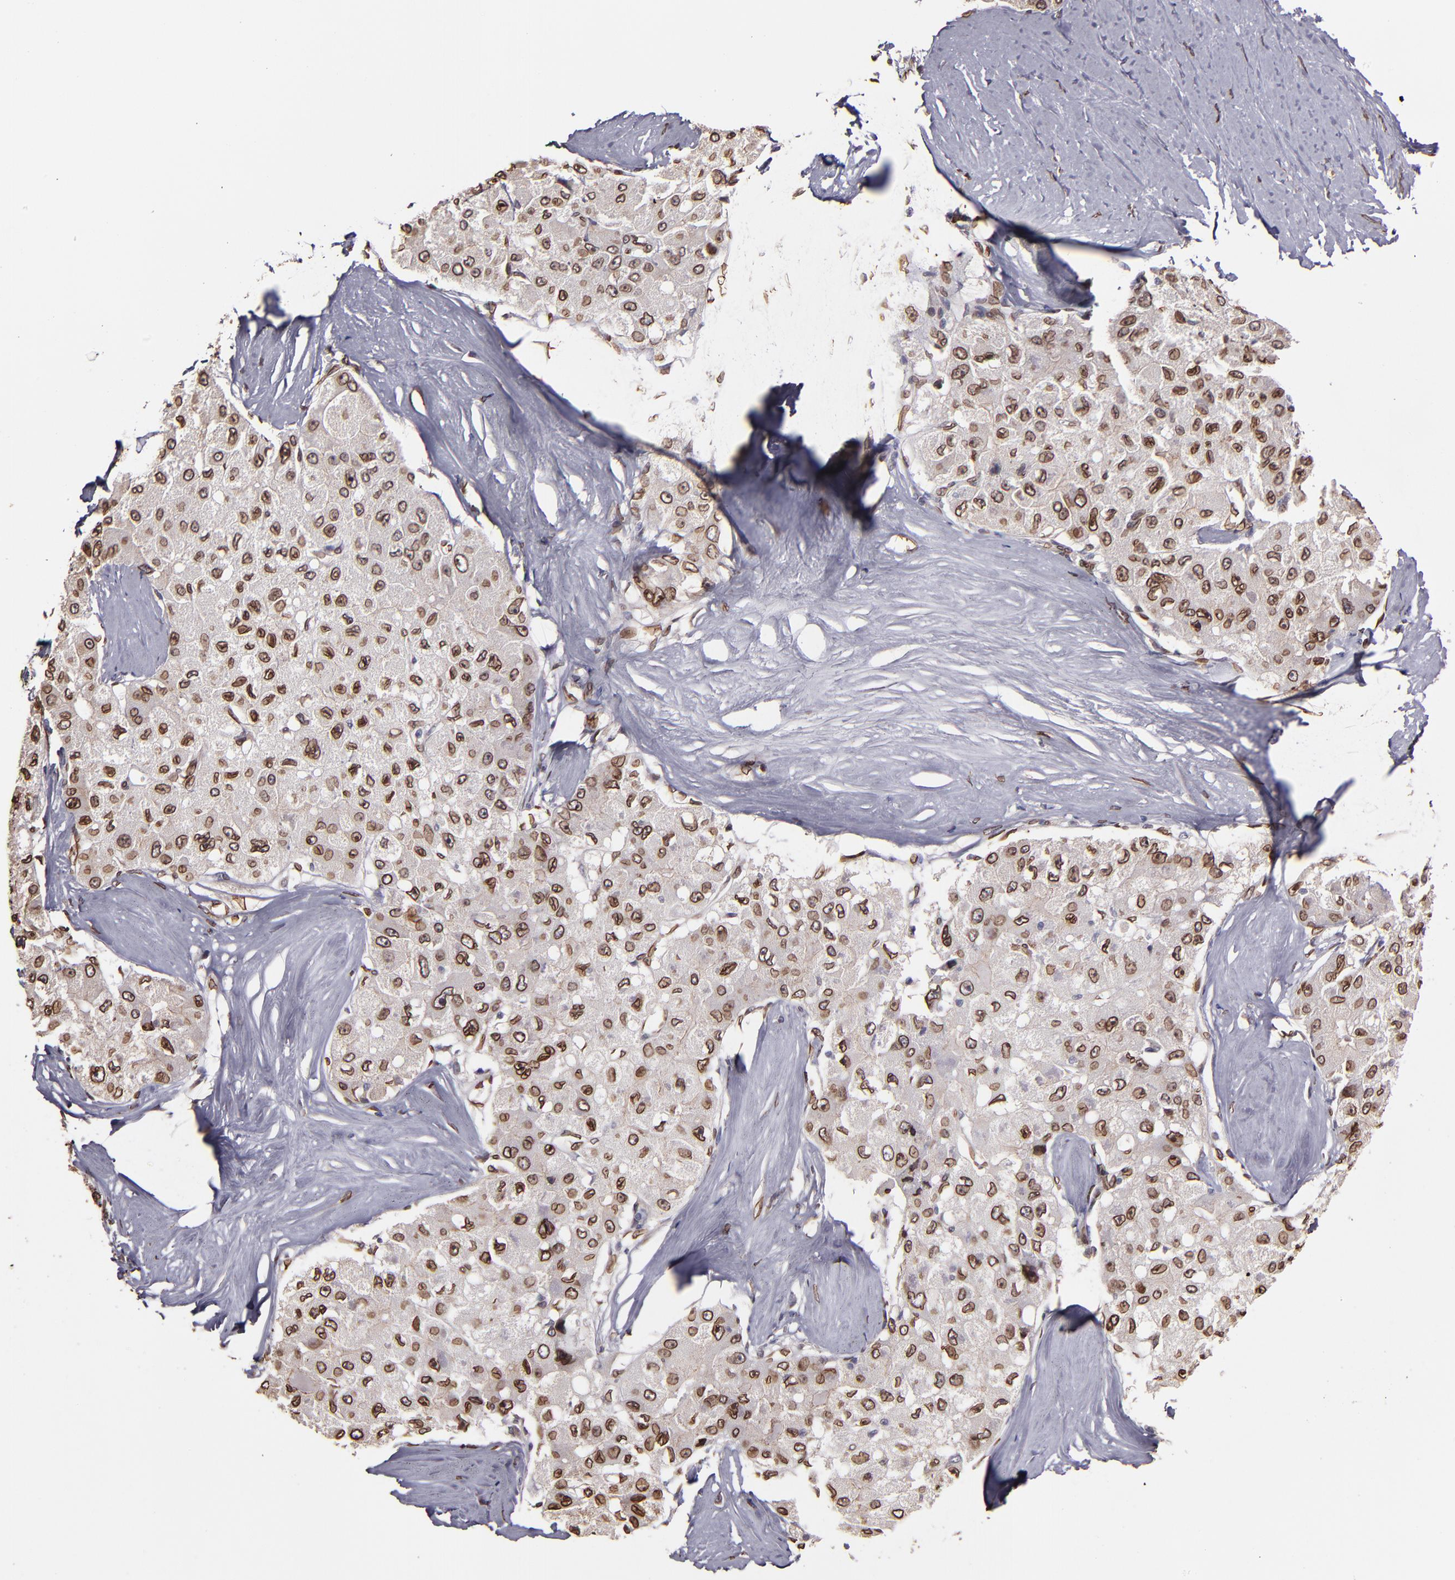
{"staining": {"intensity": "moderate", "quantity": ">75%", "location": "cytoplasmic/membranous,nuclear"}, "tissue": "liver cancer", "cell_type": "Tumor cells", "image_type": "cancer", "snomed": [{"axis": "morphology", "description": "Carcinoma, Hepatocellular, NOS"}, {"axis": "topography", "description": "Liver"}], "caption": "The photomicrograph demonstrates immunohistochemical staining of liver hepatocellular carcinoma. There is moderate cytoplasmic/membranous and nuclear positivity is present in approximately >75% of tumor cells.", "gene": "PUM3", "patient": {"sex": "male", "age": 80}}